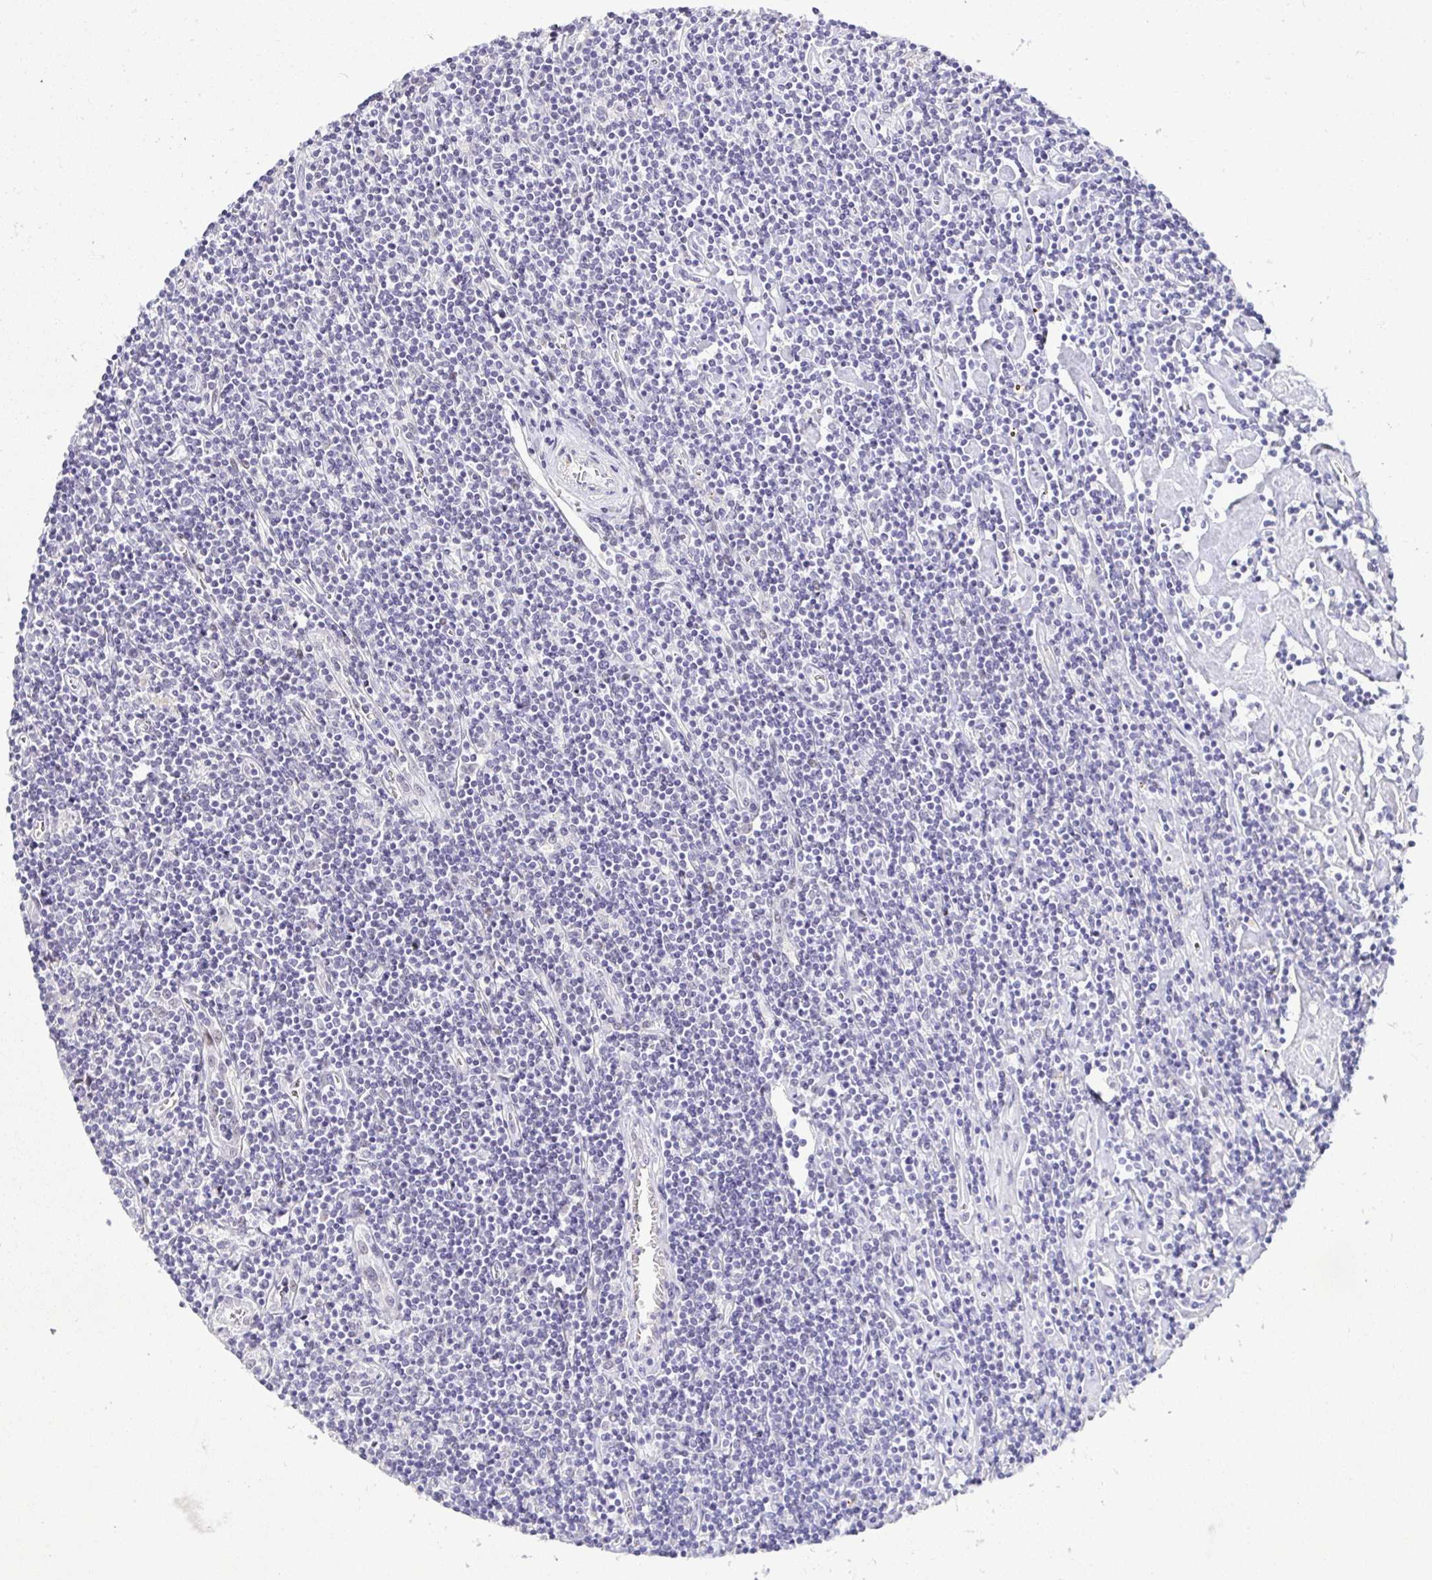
{"staining": {"intensity": "negative", "quantity": "none", "location": "none"}, "tissue": "lymphoma", "cell_type": "Tumor cells", "image_type": "cancer", "snomed": [{"axis": "morphology", "description": "Hodgkin's disease, NOS"}, {"axis": "topography", "description": "Lymph node"}], "caption": "High magnification brightfield microscopy of lymphoma stained with DAB (brown) and counterstained with hematoxylin (blue): tumor cells show no significant staining.", "gene": "NUP188", "patient": {"sex": "male", "age": 40}}